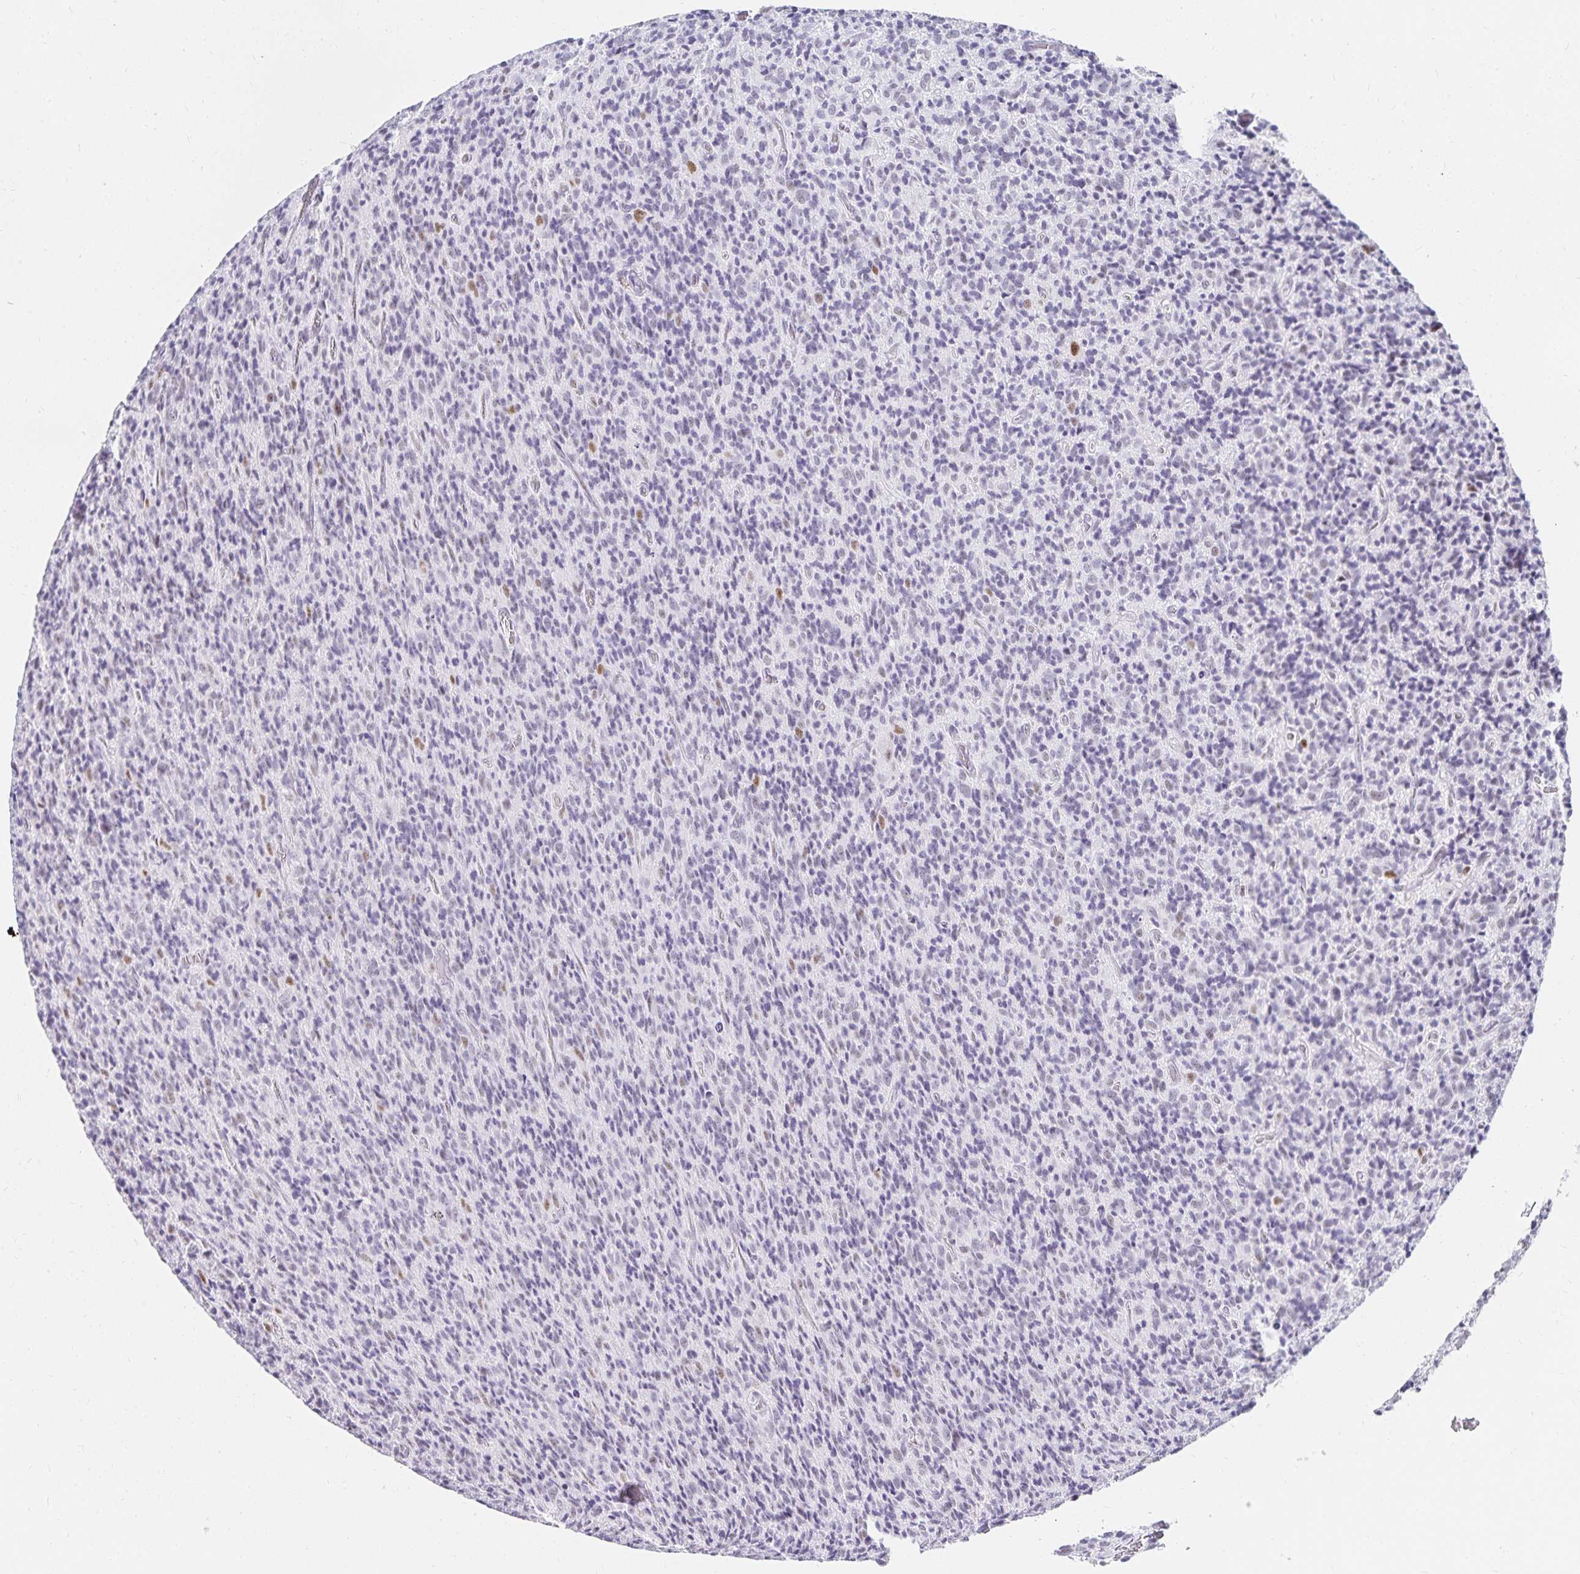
{"staining": {"intensity": "negative", "quantity": "none", "location": "none"}, "tissue": "glioma", "cell_type": "Tumor cells", "image_type": "cancer", "snomed": [{"axis": "morphology", "description": "Glioma, malignant, High grade"}, {"axis": "topography", "description": "Brain"}], "caption": "Immunohistochemistry (IHC) of high-grade glioma (malignant) reveals no staining in tumor cells.", "gene": "C20orf85", "patient": {"sex": "male", "age": 76}}